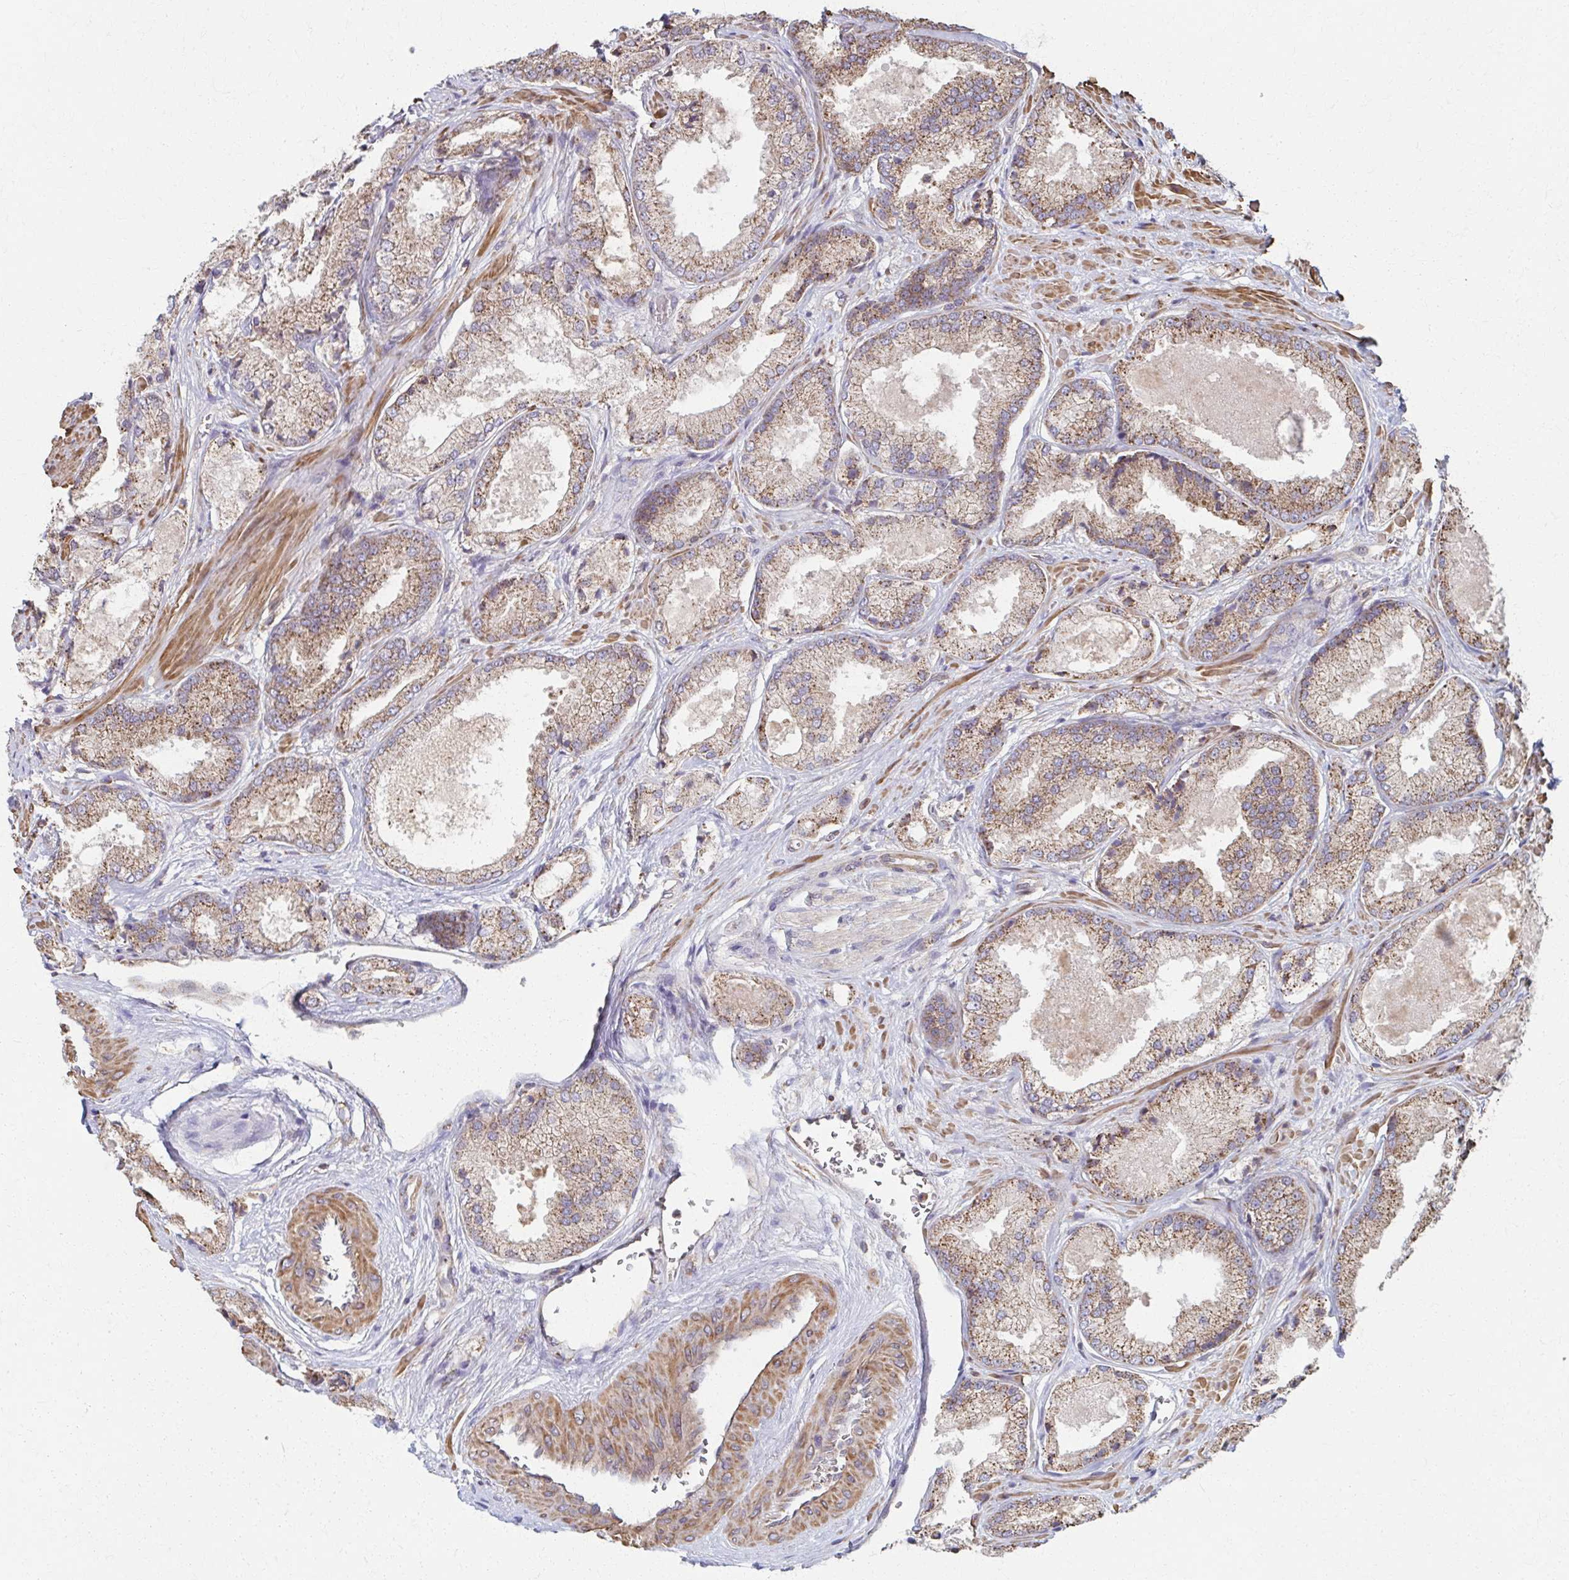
{"staining": {"intensity": "moderate", "quantity": ">75%", "location": "cytoplasmic/membranous"}, "tissue": "prostate cancer", "cell_type": "Tumor cells", "image_type": "cancer", "snomed": [{"axis": "morphology", "description": "Adenocarcinoma, High grade"}, {"axis": "topography", "description": "Prostate"}], "caption": "Brown immunohistochemical staining in prostate high-grade adenocarcinoma demonstrates moderate cytoplasmic/membranous staining in approximately >75% of tumor cells. The staining is performed using DAB (3,3'-diaminobenzidine) brown chromogen to label protein expression. The nuclei are counter-stained blue using hematoxylin.", "gene": "KLHL34", "patient": {"sex": "male", "age": 68}}